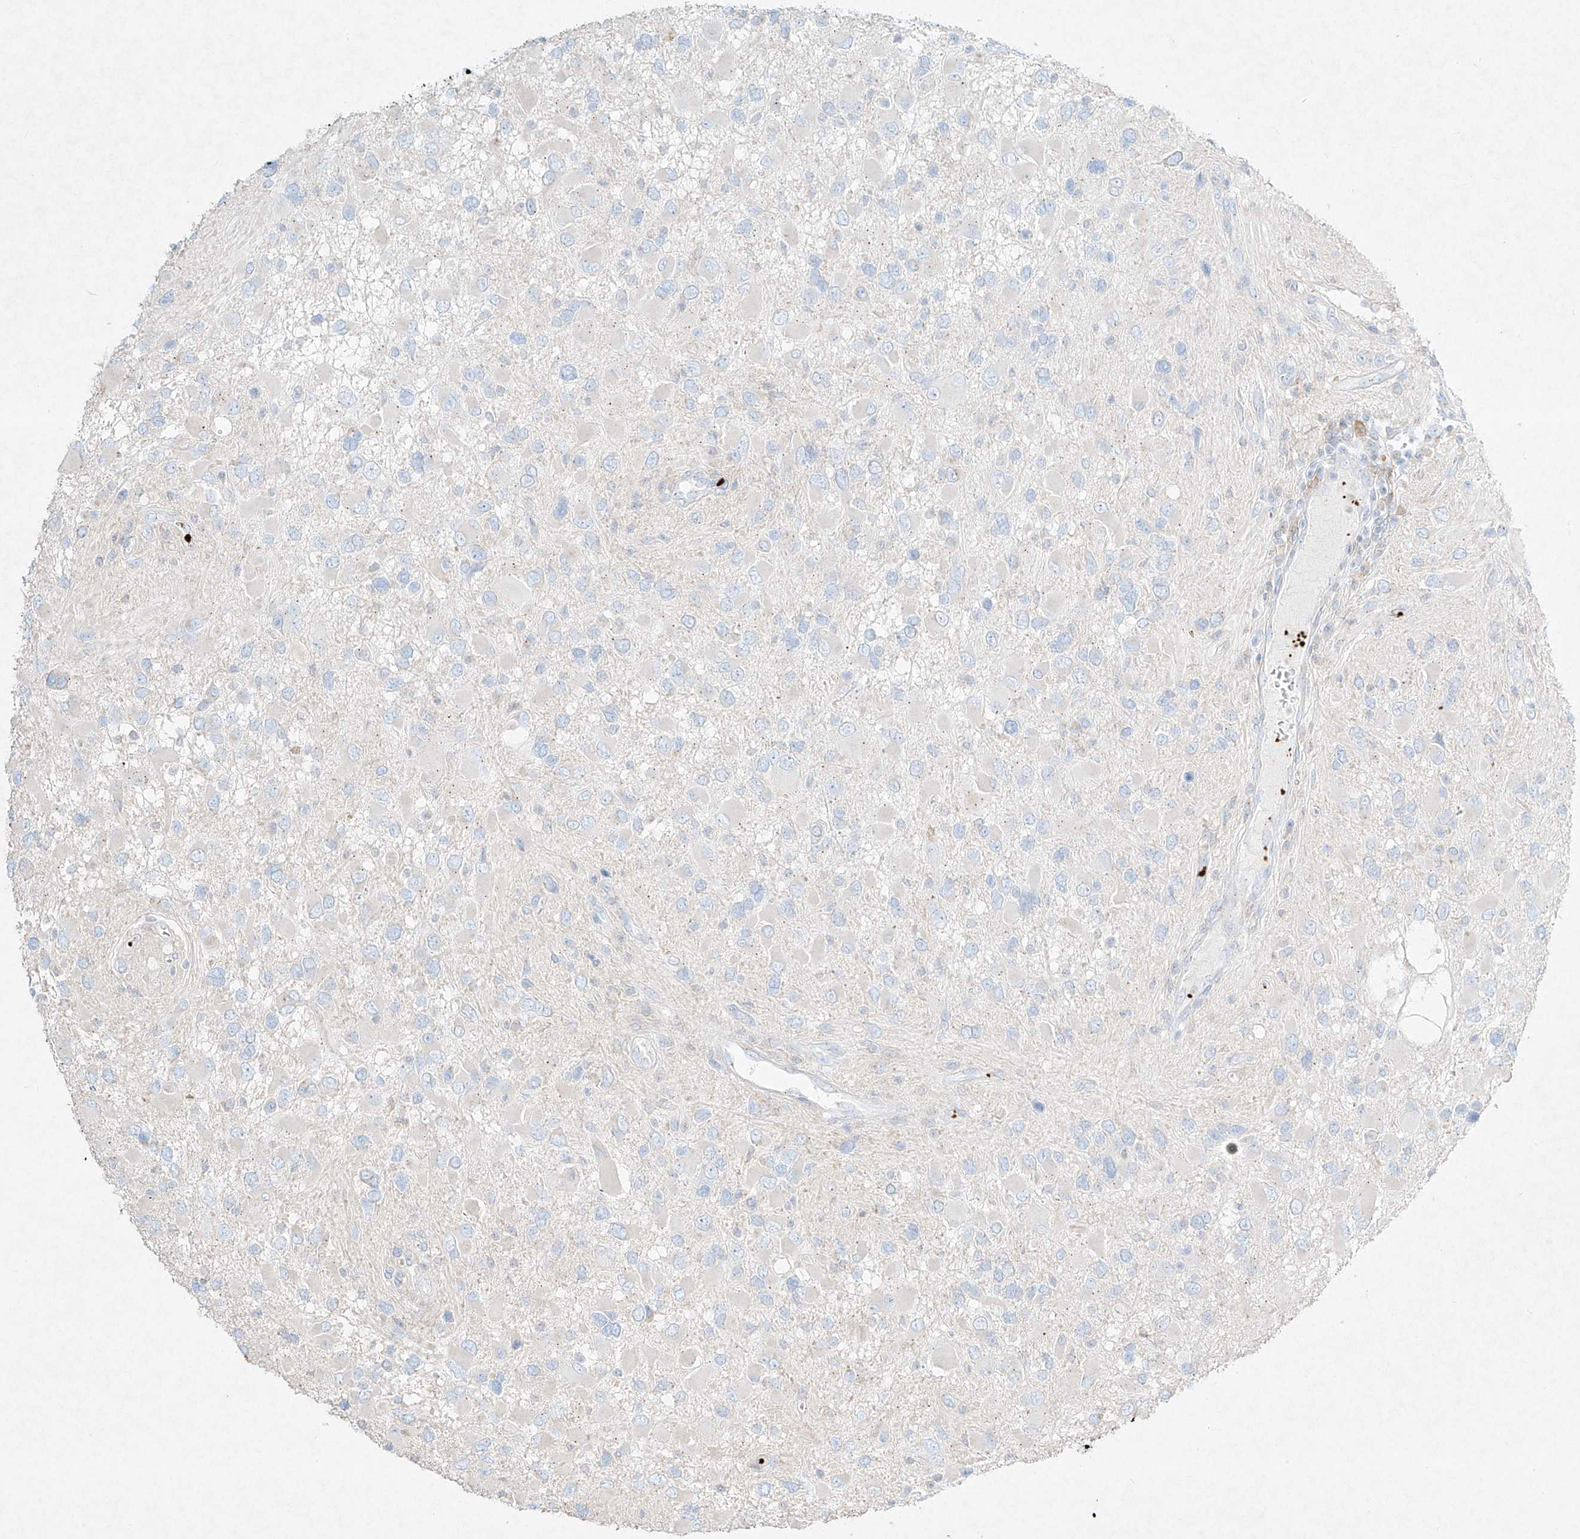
{"staining": {"intensity": "negative", "quantity": "none", "location": "none"}, "tissue": "glioma", "cell_type": "Tumor cells", "image_type": "cancer", "snomed": [{"axis": "morphology", "description": "Glioma, malignant, High grade"}, {"axis": "topography", "description": "Brain"}], "caption": "Human glioma stained for a protein using immunohistochemistry (IHC) exhibits no staining in tumor cells.", "gene": "PLEK", "patient": {"sex": "male", "age": 53}}